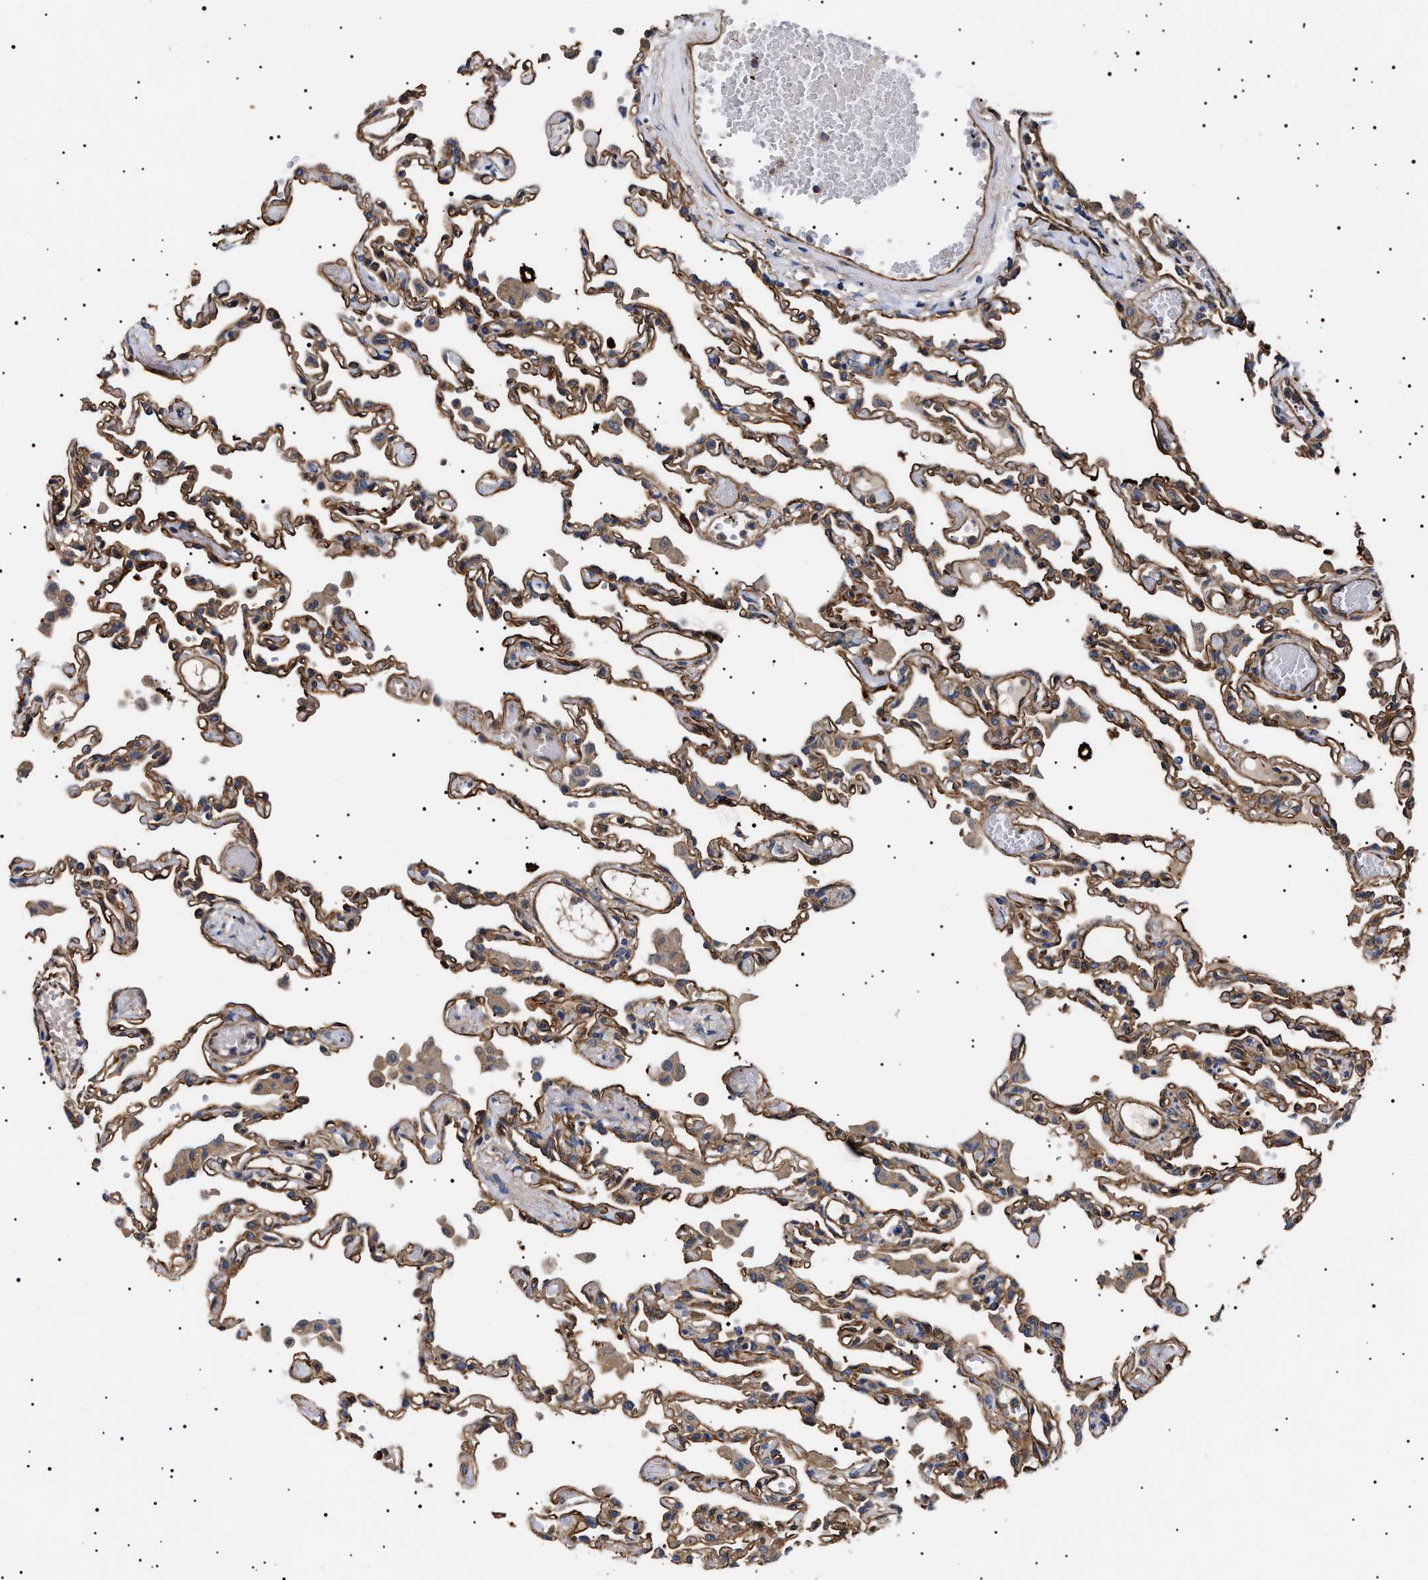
{"staining": {"intensity": "moderate", "quantity": ">75%", "location": "cytoplasmic/membranous"}, "tissue": "lung", "cell_type": "Alveolar cells", "image_type": "normal", "snomed": [{"axis": "morphology", "description": "Normal tissue, NOS"}, {"axis": "topography", "description": "Bronchus"}, {"axis": "topography", "description": "Lung"}], "caption": "Immunohistochemical staining of unremarkable human lung demonstrates medium levels of moderate cytoplasmic/membranous expression in approximately >75% of alveolar cells. (IHC, brightfield microscopy, high magnification).", "gene": "TPP2", "patient": {"sex": "female", "age": 49}}